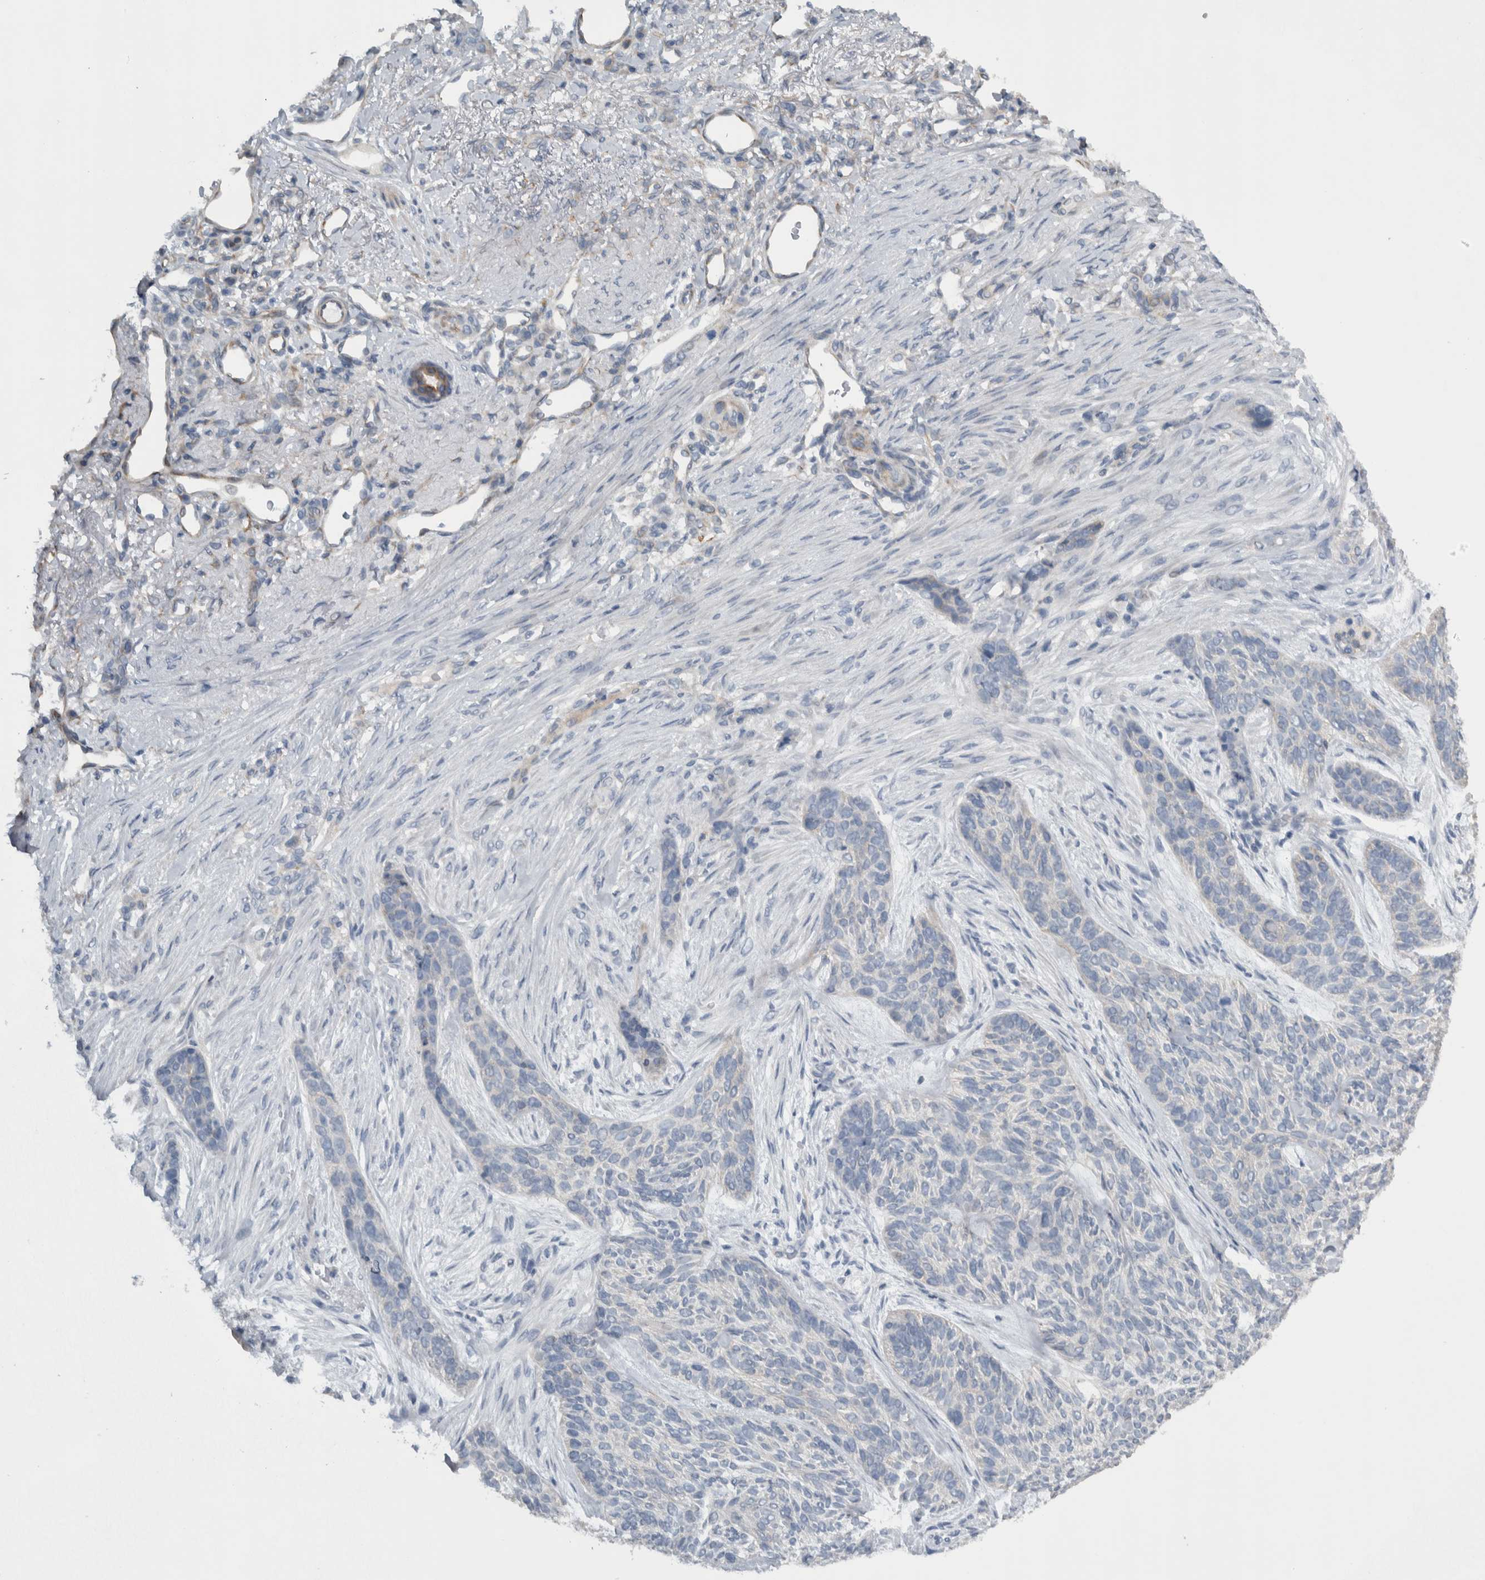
{"staining": {"intensity": "negative", "quantity": "none", "location": "none"}, "tissue": "skin cancer", "cell_type": "Tumor cells", "image_type": "cancer", "snomed": [{"axis": "morphology", "description": "Basal cell carcinoma"}, {"axis": "topography", "description": "Skin"}], "caption": "Histopathology image shows no protein expression in tumor cells of skin basal cell carcinoma tissue. (DAB immunohistochemistry visualized using brightfield microscopy, high magnification).", "gene": "NT5C2", "patient": {"sex": "male", "age": 55}}